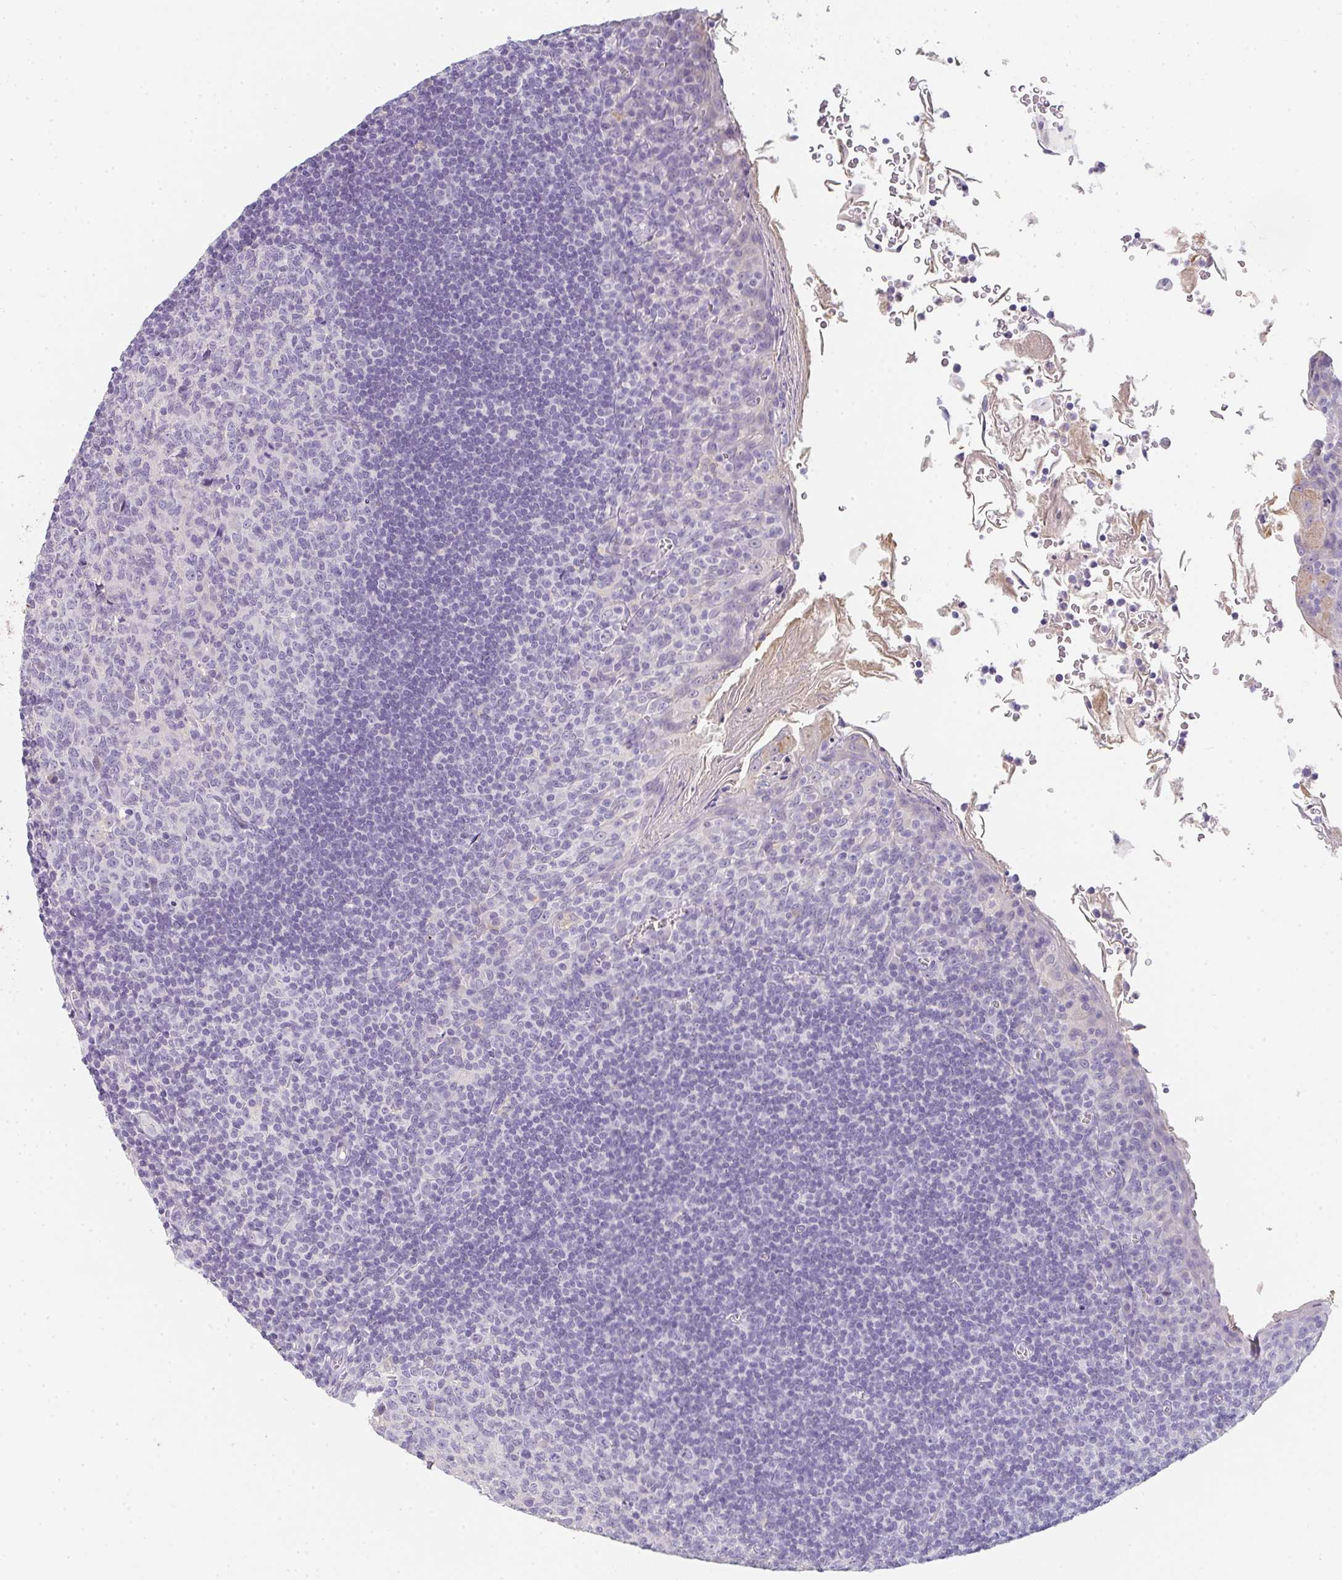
{"staining": {"intensity": "negative", "quantity": "none", "location": "none"}, "tissue": "tonsil", "cell_type": "Germinal center cells", "image_type": "normal", "snomed": [{"axis": "morphology", "description": "Normal tissue, NOS"}, {"axis": "topography", "description": "Tonsil"}], "caption": "Immunohistochemical staining of unremarkable human tonsil shows no significant positivity in germinal center cells.", "gene": "C1QTNF8", "patient": {"sex": "male", "age": 27}}